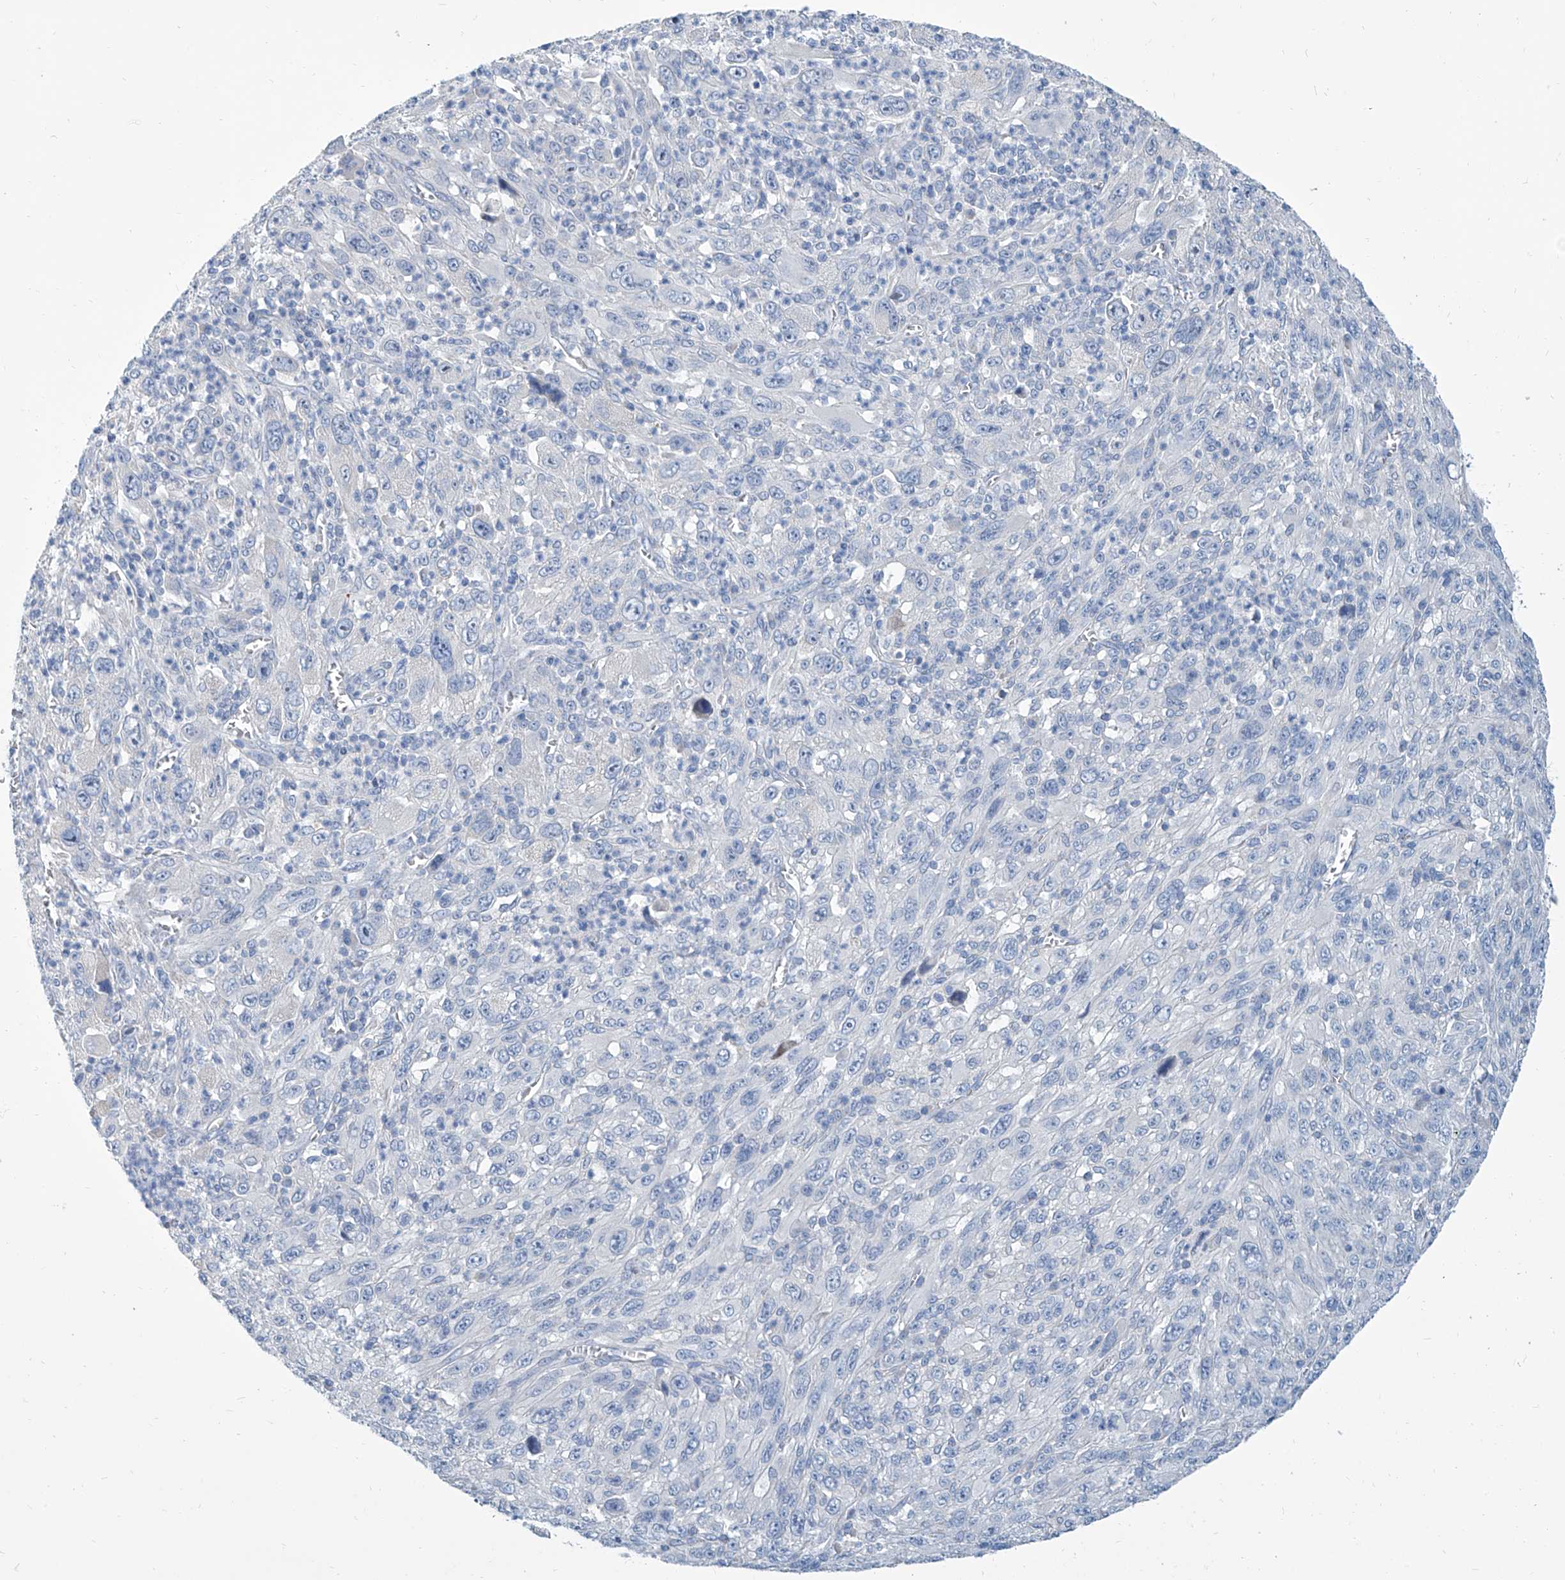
{"staining": {"intensity": "negative", "quantity": "none", "location": "none"}, "tissue": "melanoma", "cell_type": "Tumor cells", "image_type": "cancer", "snomed": [{"axis": "morphology", "description": "Malignant melanoma, Metastatic site"}, {"axis": "topography", "description": "Skin"}], "caption": "A high-resolution histopathology image shows immunohistochemistry (IHC) staining of malignant melanoma (metastatic site), which shows no significant expression in tumor cells.", "gene": "ZNF519", "patient": {"sex": "female", "age": 56}}